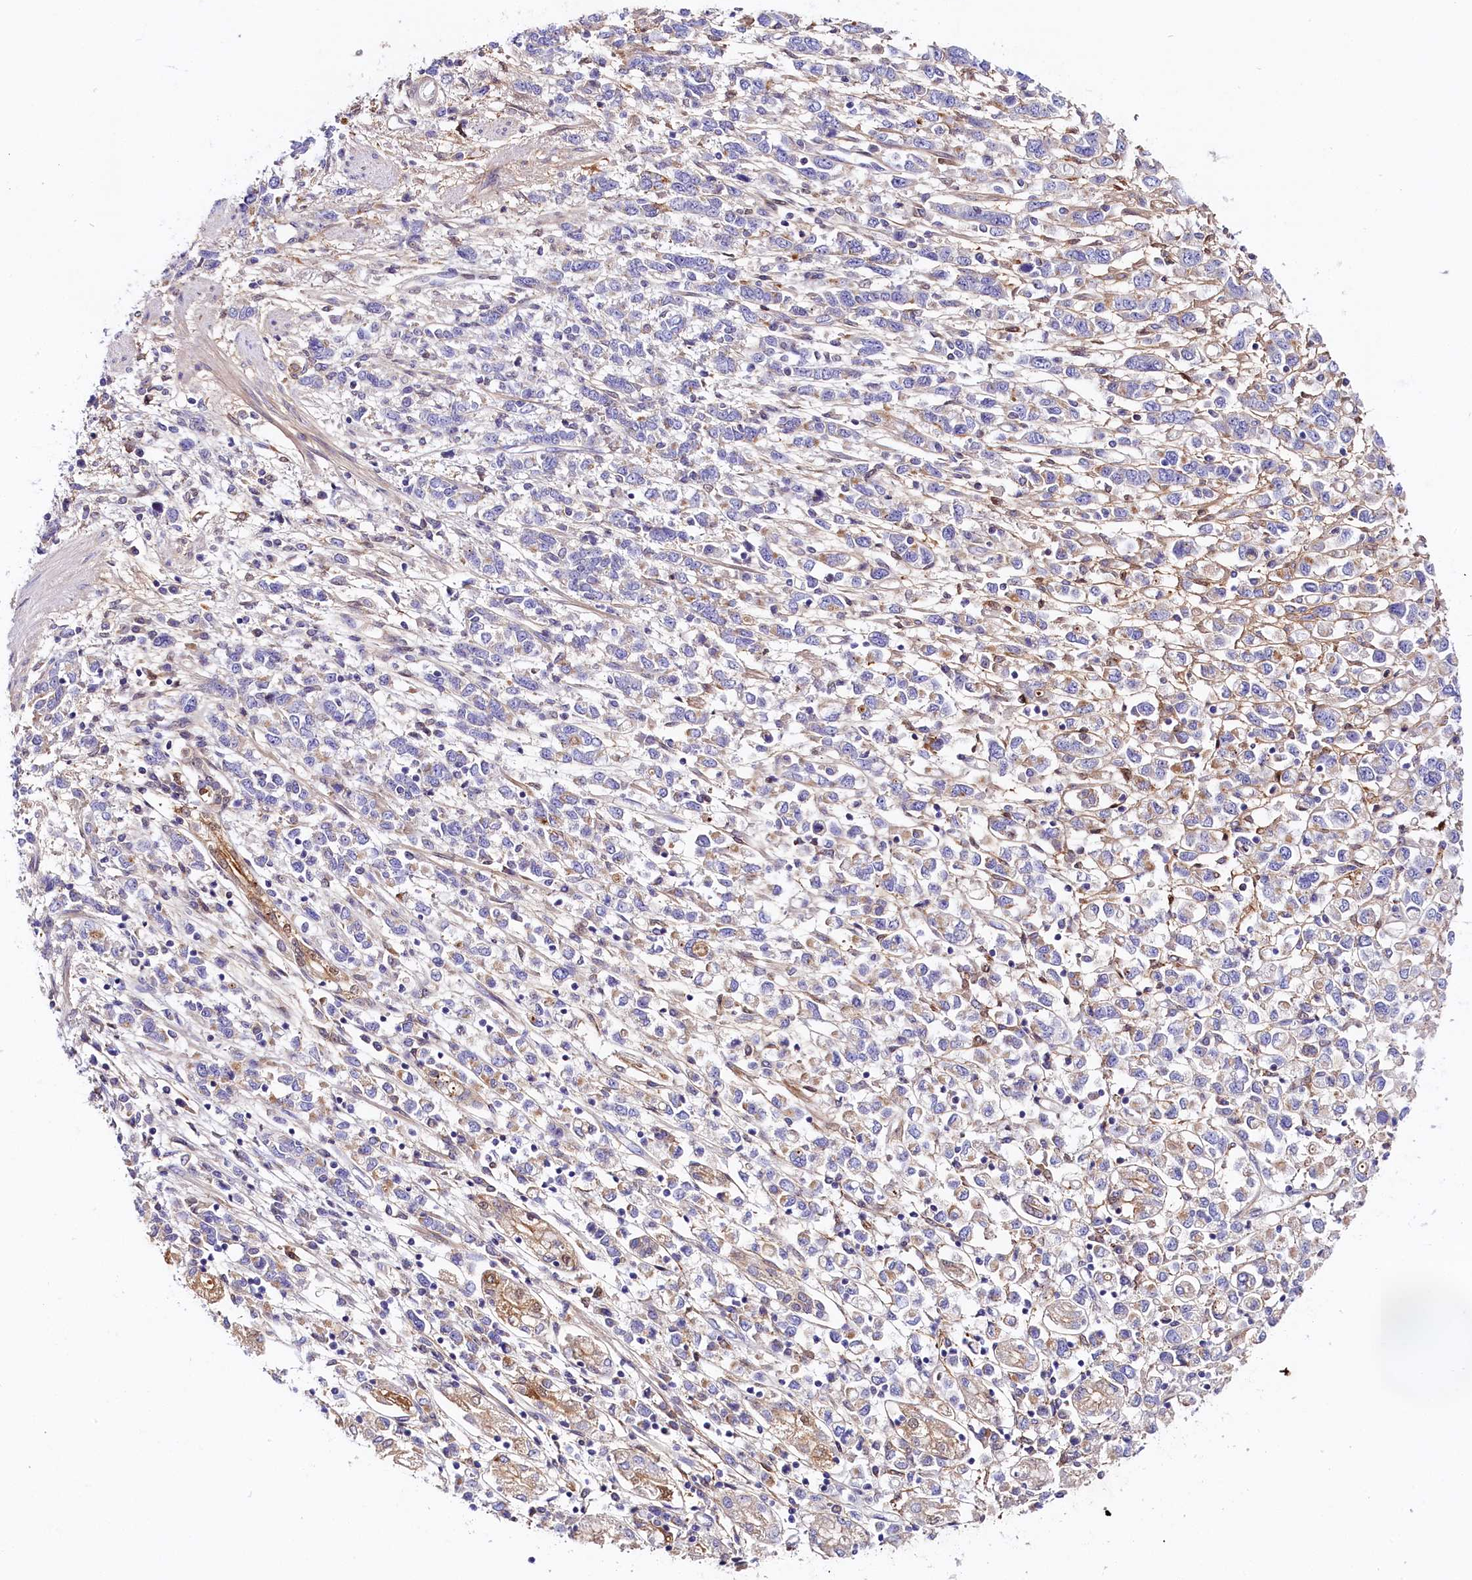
{"staining": {"intensity": "negative", "quantity": "none", "location": "none"}, "tissue": "stomach cancer", "cell_type": "Tumor cells", "image_type": "cancer", "snomed": [{"axis": "morphology", "description": "Adenocarcinoma, NOS"}, {"axis": "topography", "description": "Stomach"}], "caption": "Immunohistochemistry image of stomach cancer (adenocarcinoma) stained for a protein (brown), which demonstrates no positivity in tumor cells. Nuclei are stained in blue.", "gene": "KATNB1", "patient": {"sex": "female", "age": 76}}